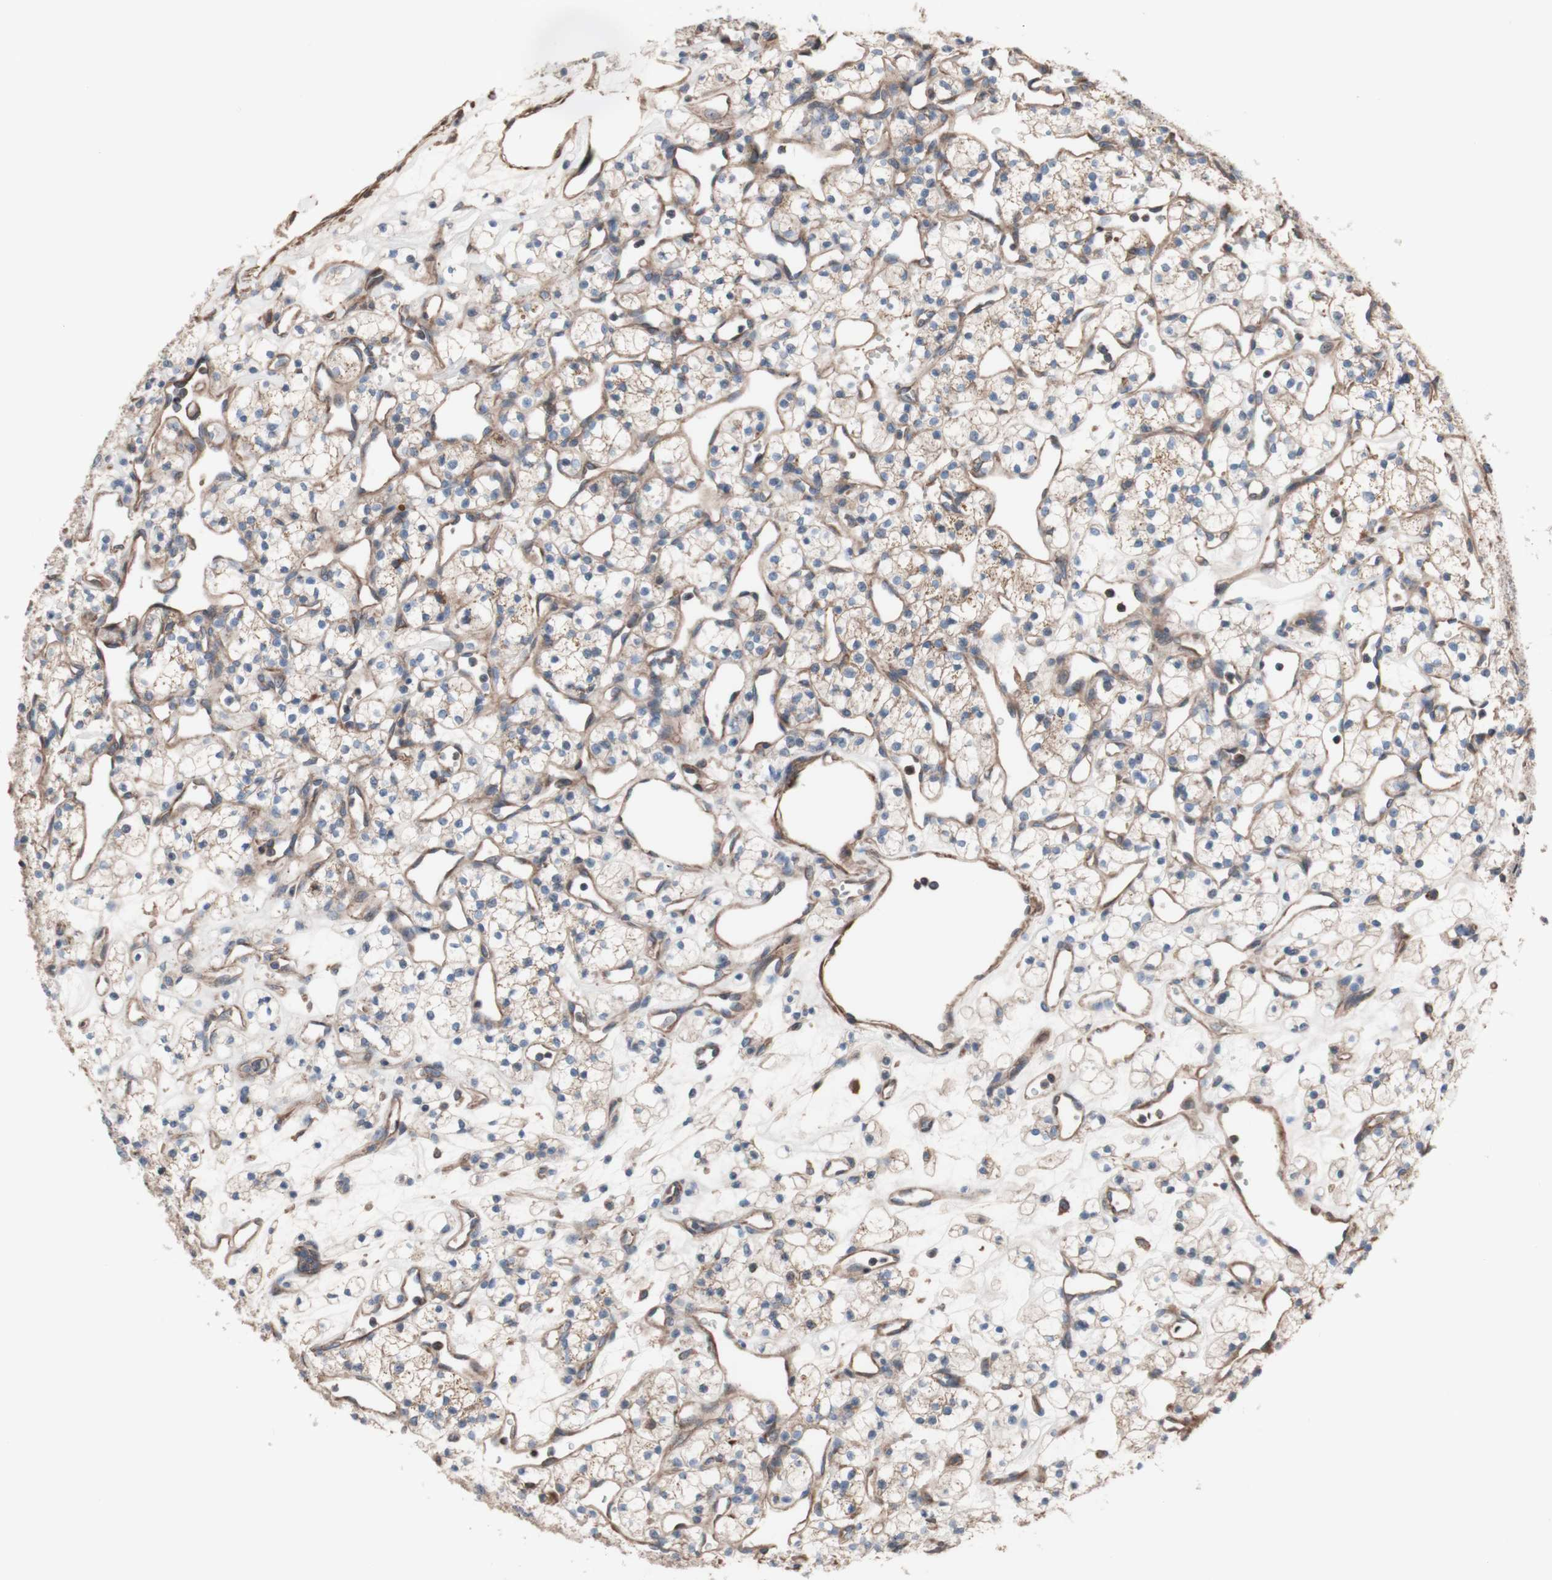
{"staining": {"intensity": "weak", "quantity": ">75%", "location": "cytoplasmic/membranous"}, "tissue": "renal cancer", "cell_type": "Tumor cells", "image_type": "cancer", "snomed": [{"axis": "morphology", "description": "Adenocarcinoma, NOS"}, {"axis": "topography", "description": "Kidney"}], "caption": "Renal cancer tissue exhibits weak cytoplasmic/membranous positivity in about >75% of tumor cells", "gene": "COPB1", "patient": {"sex": "female", "age": 60}}